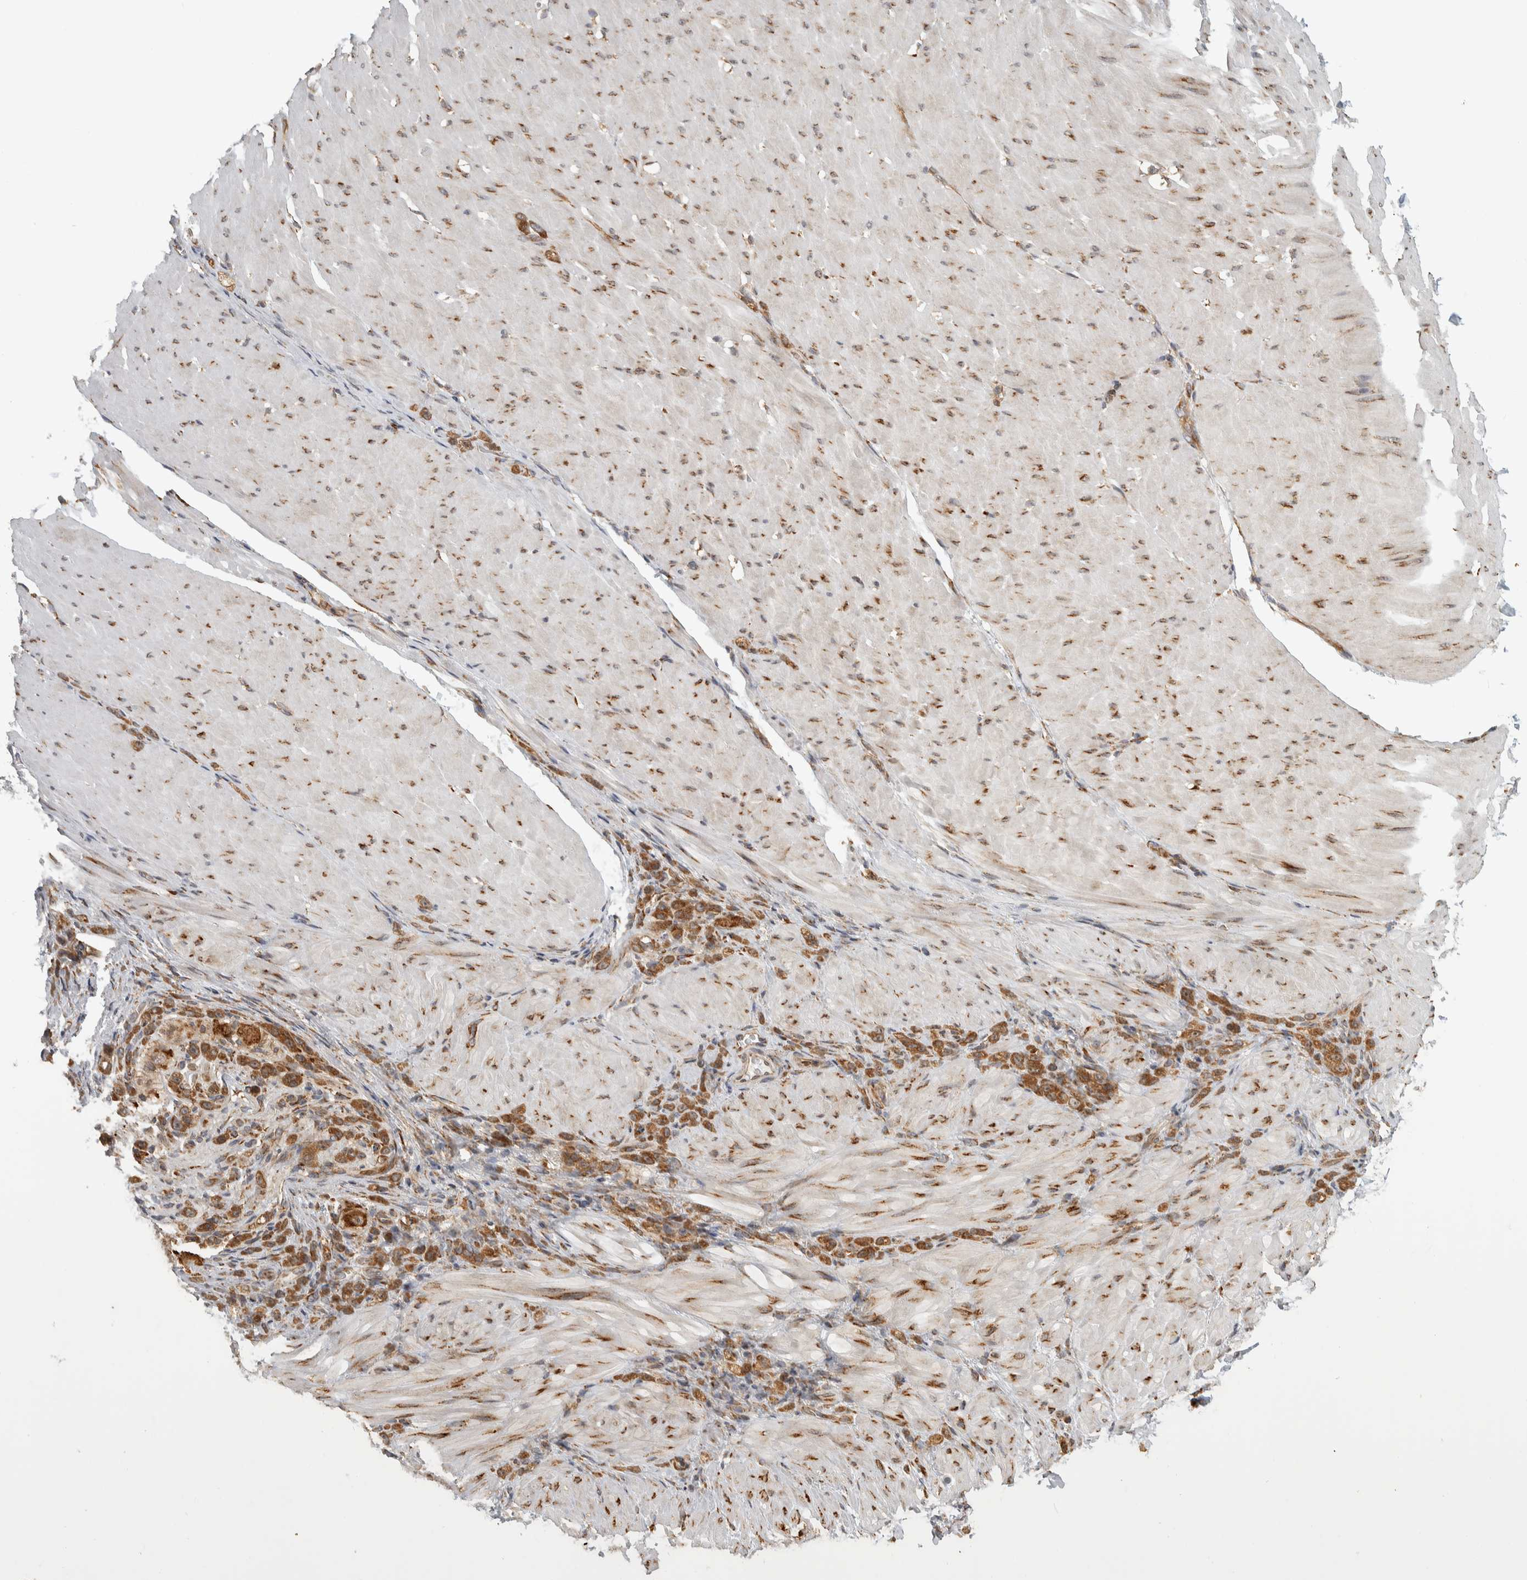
{"staining": {"intensity": "moderate", "quantity": ">75%", "location": "cytoplasmic/membranous"}, "tissue": "stomach cancer", "cell_type": "Tumor cells", "image_type": "cancer", "snomed": [{"axis": "morphology", "description": "Normal tissue, NOS"}, {"axis": "morphology", "description": "Adenocarcinoma, NOS"}, {"axis": "topography", "description": "Stomach"}], "caption": "An immunohistochemistry (IHC) histopathology image of neoplastic tissue is shown. Protein staining in brown shows moderate cytoplasmic/membranous positivity in stomach cancer within tumor cells.", "gene": "EIF3H", "patient": {"sex": "male", "age": 82}}